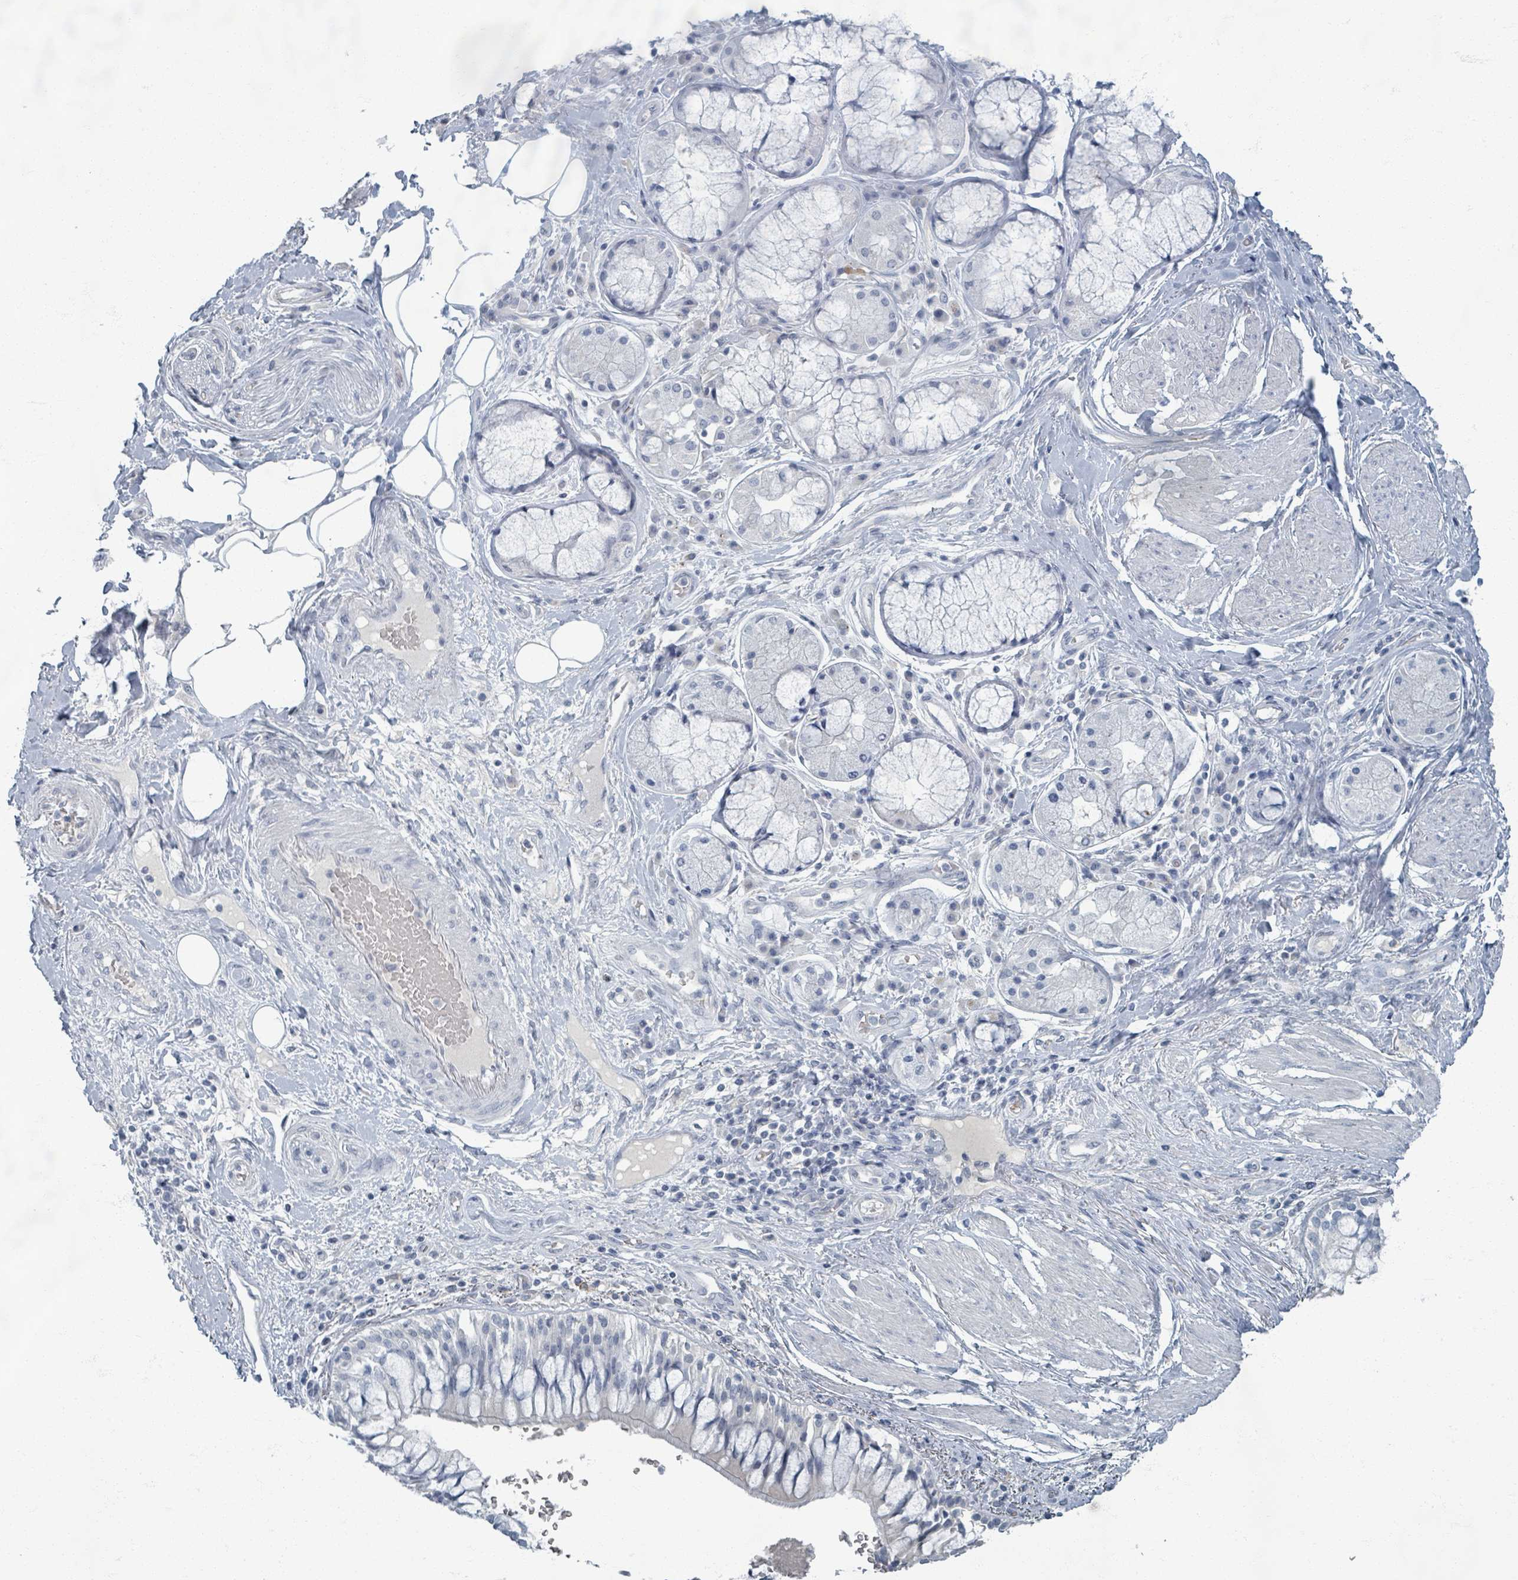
{"staining": {"intensity": "negative", "quantity": "none", "location": "none"}, "tissue": "adipose tissue", "cell_type": "Adipocytes", "image_type": "normal", "snomed": [{"axis": "morphology", "description": "Normal tissue, NOS"}, {"axis": "morphology", "description": "Squamous cell carcinoma, NOS"}, {"axis": "topography", "description": "Bronchus"}, {"axis": "topography", "description": "Lung"}], "caption": "Immunohistochemistry photomicrograph of benign human adipose tissue stained for a protein (brown), which displays no expression in adipocytes.", "gene": "WNT11", "patient": {"sex": "male", "age": 64}}